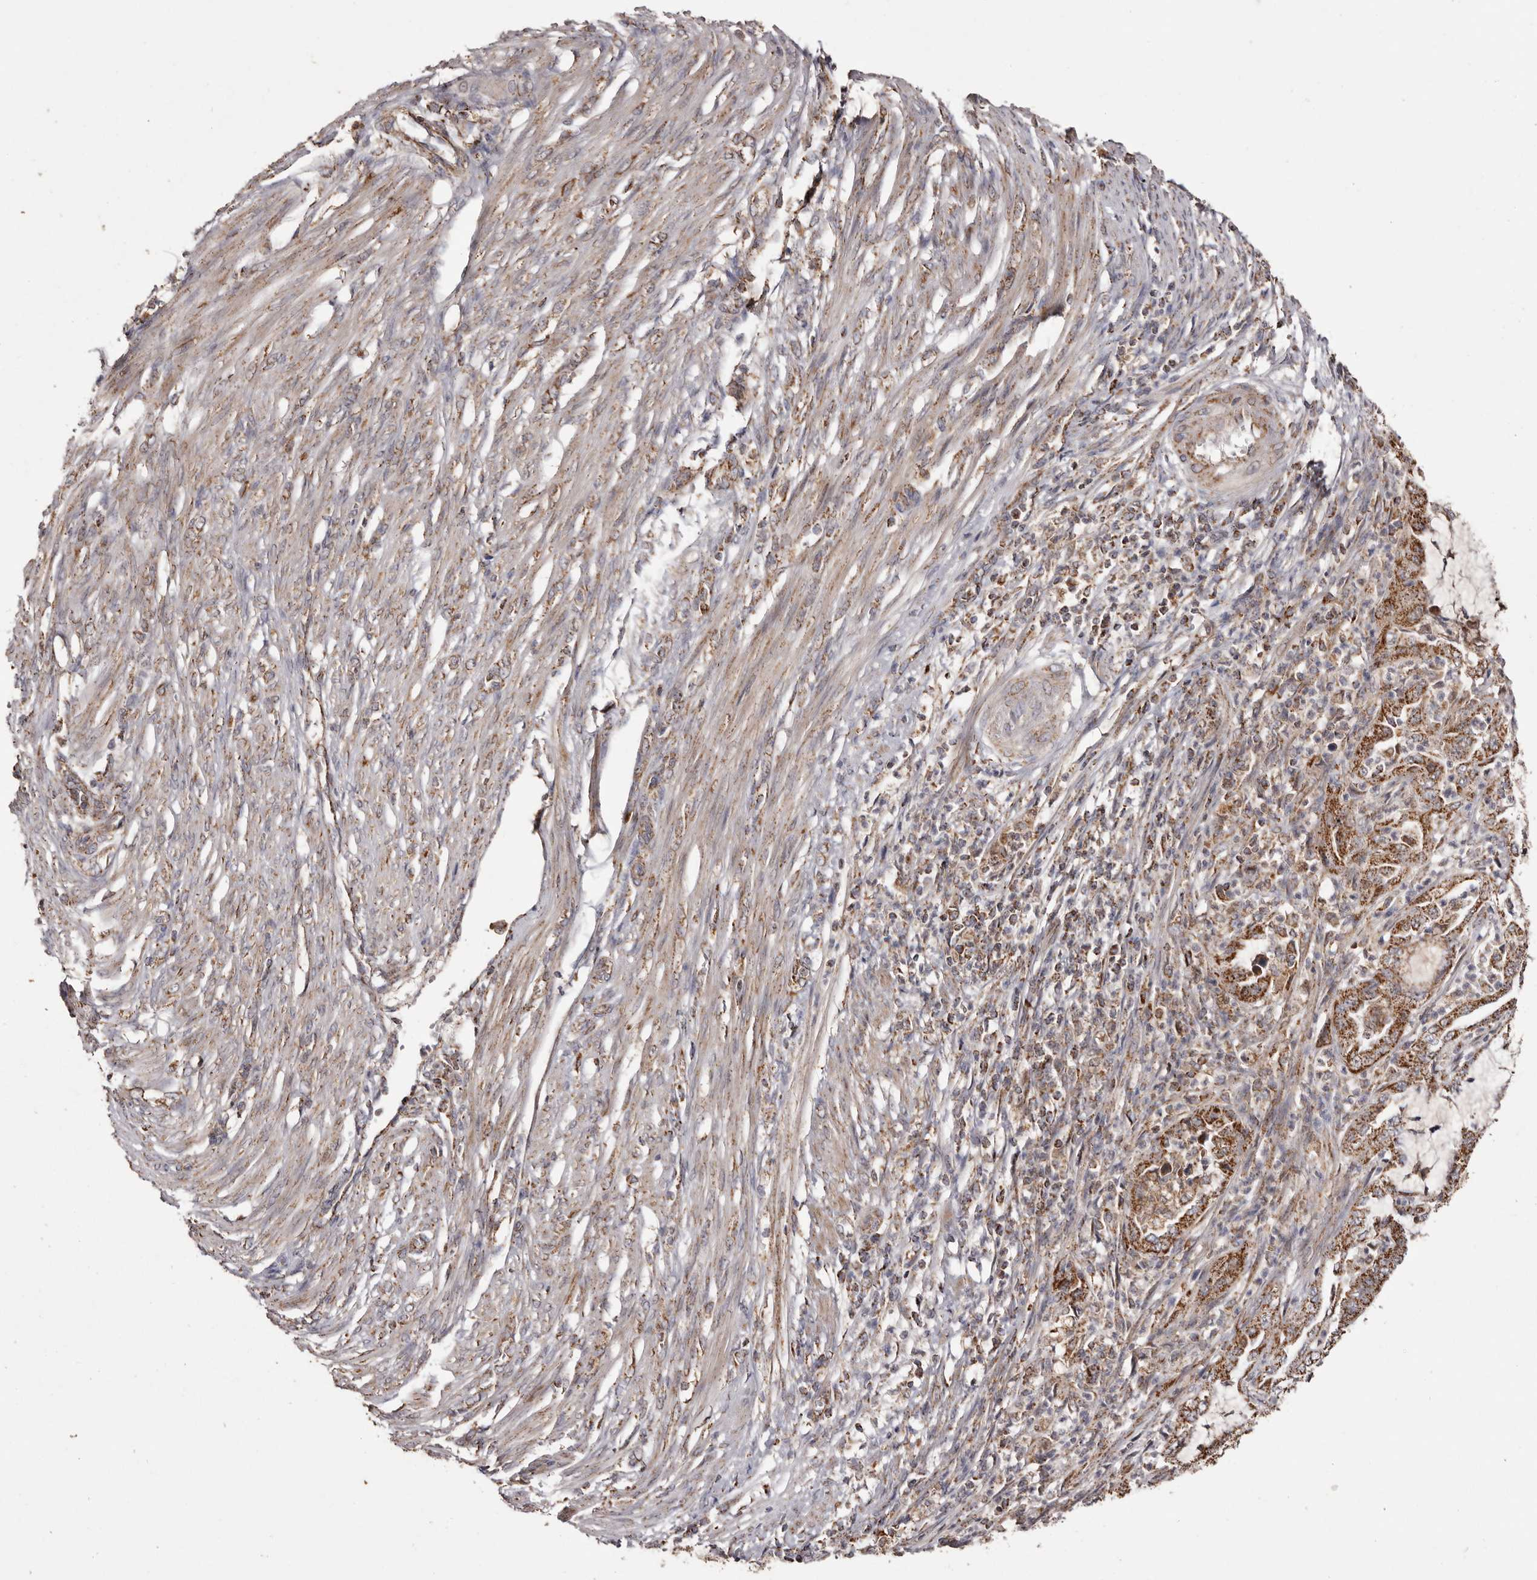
{"staining": {"intensity": "strong", "quantity": ">75%", "location": "cytoplasmic/membranous"}, "tissue": "endometrial cancer", "cell_type": "Tumor cells", "image_type": "cancer", "snomed": [{"axis": "morphology", "description": "Adenocarcinoma, NOS"}, {"axis": "topography", "description": "Endometrium"}], "caption": "High-power microscopy captured an immunohistochemistry (IHC) image of endometrial adenocarcinoma, revealing strong cytoplasmic/membranous expression in approximately >75% of tumor cells. The protein of interest is shown in brown color, while the nuclei are stained blue.", "gene": "CPLANE2", "patient": {"sex": "female", "age": 51}}